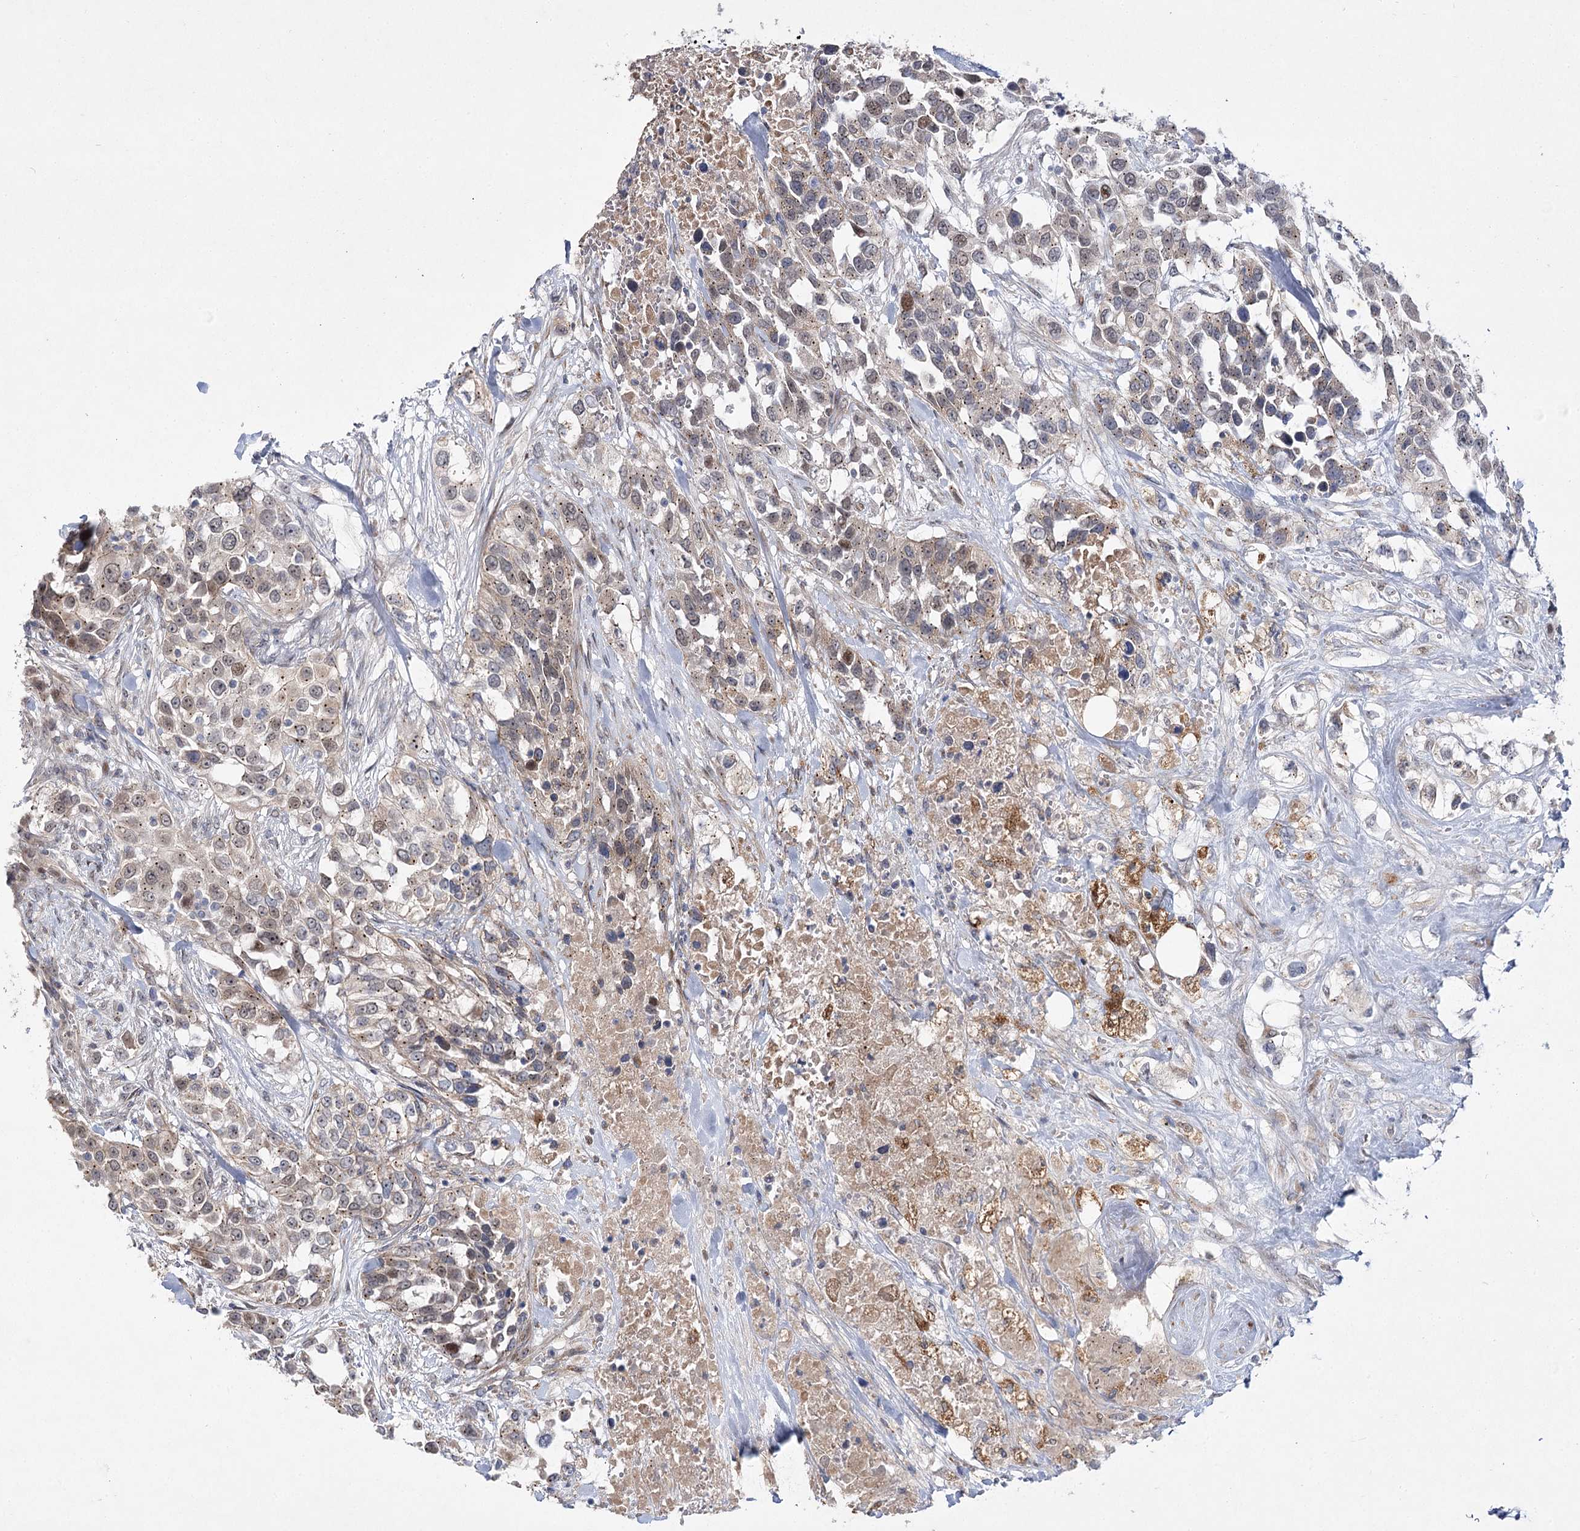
{"staining": {"intensity": "weak", "quantity": "25%-75%", "location": "nuclear"}, "tissue": "urothelial cancer", "cell_type": "Tumor cells", "image_type": "cancer", "snomed": [{"axis": "morphology", "description": "Urothelial carcinoma, High grade"}, {"axis": "topography", "description": "Urinary bladder"}], "caption": "DAB immunohistochemical staining of human urothelial cancer exhibits weak nuclear protein expression in approximately 25%-75% of tumor cells. (DAB IHC, brown staining for protein, blue staining for nuclei).", "gene": "ARHGAP32", "patient": {"sex": "female", "age": 80}}